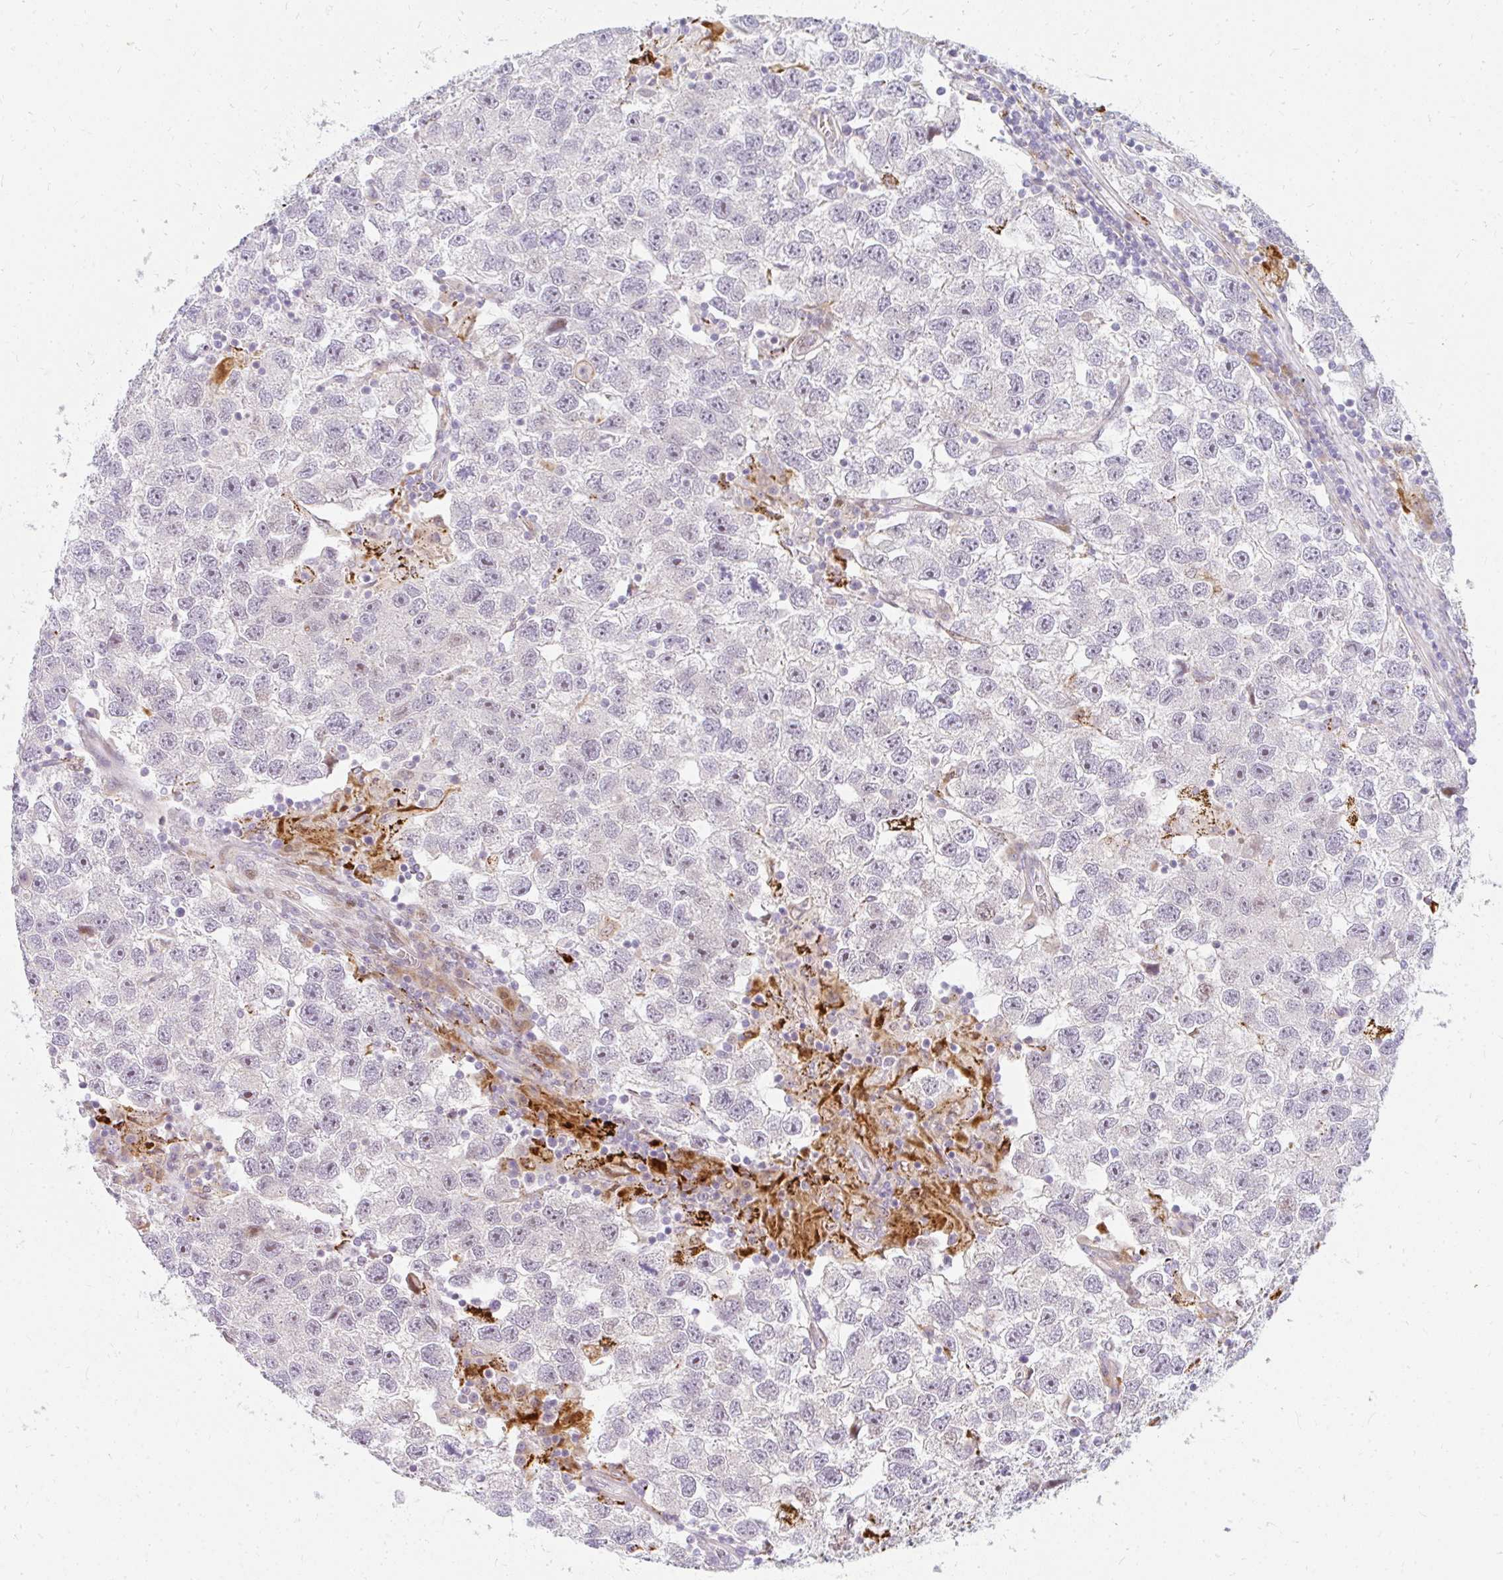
{"staining": {"intensity": "negative", "quantity": "none", "location": "none"}, "tissue": "testis cancer", "cell_type": "Tumor cells", "image_type": "cancer", "snomed": [{"axis": "morphology", "description": "Seminoma, NOS"}, {"axis": "topography", "description": "Testis"}], "caption": "Protein analysis of testis cancer shows no significant expression in tumor cells.", "gene": "PLA2G5", "patient": {"sex": "male", "age": 26}}